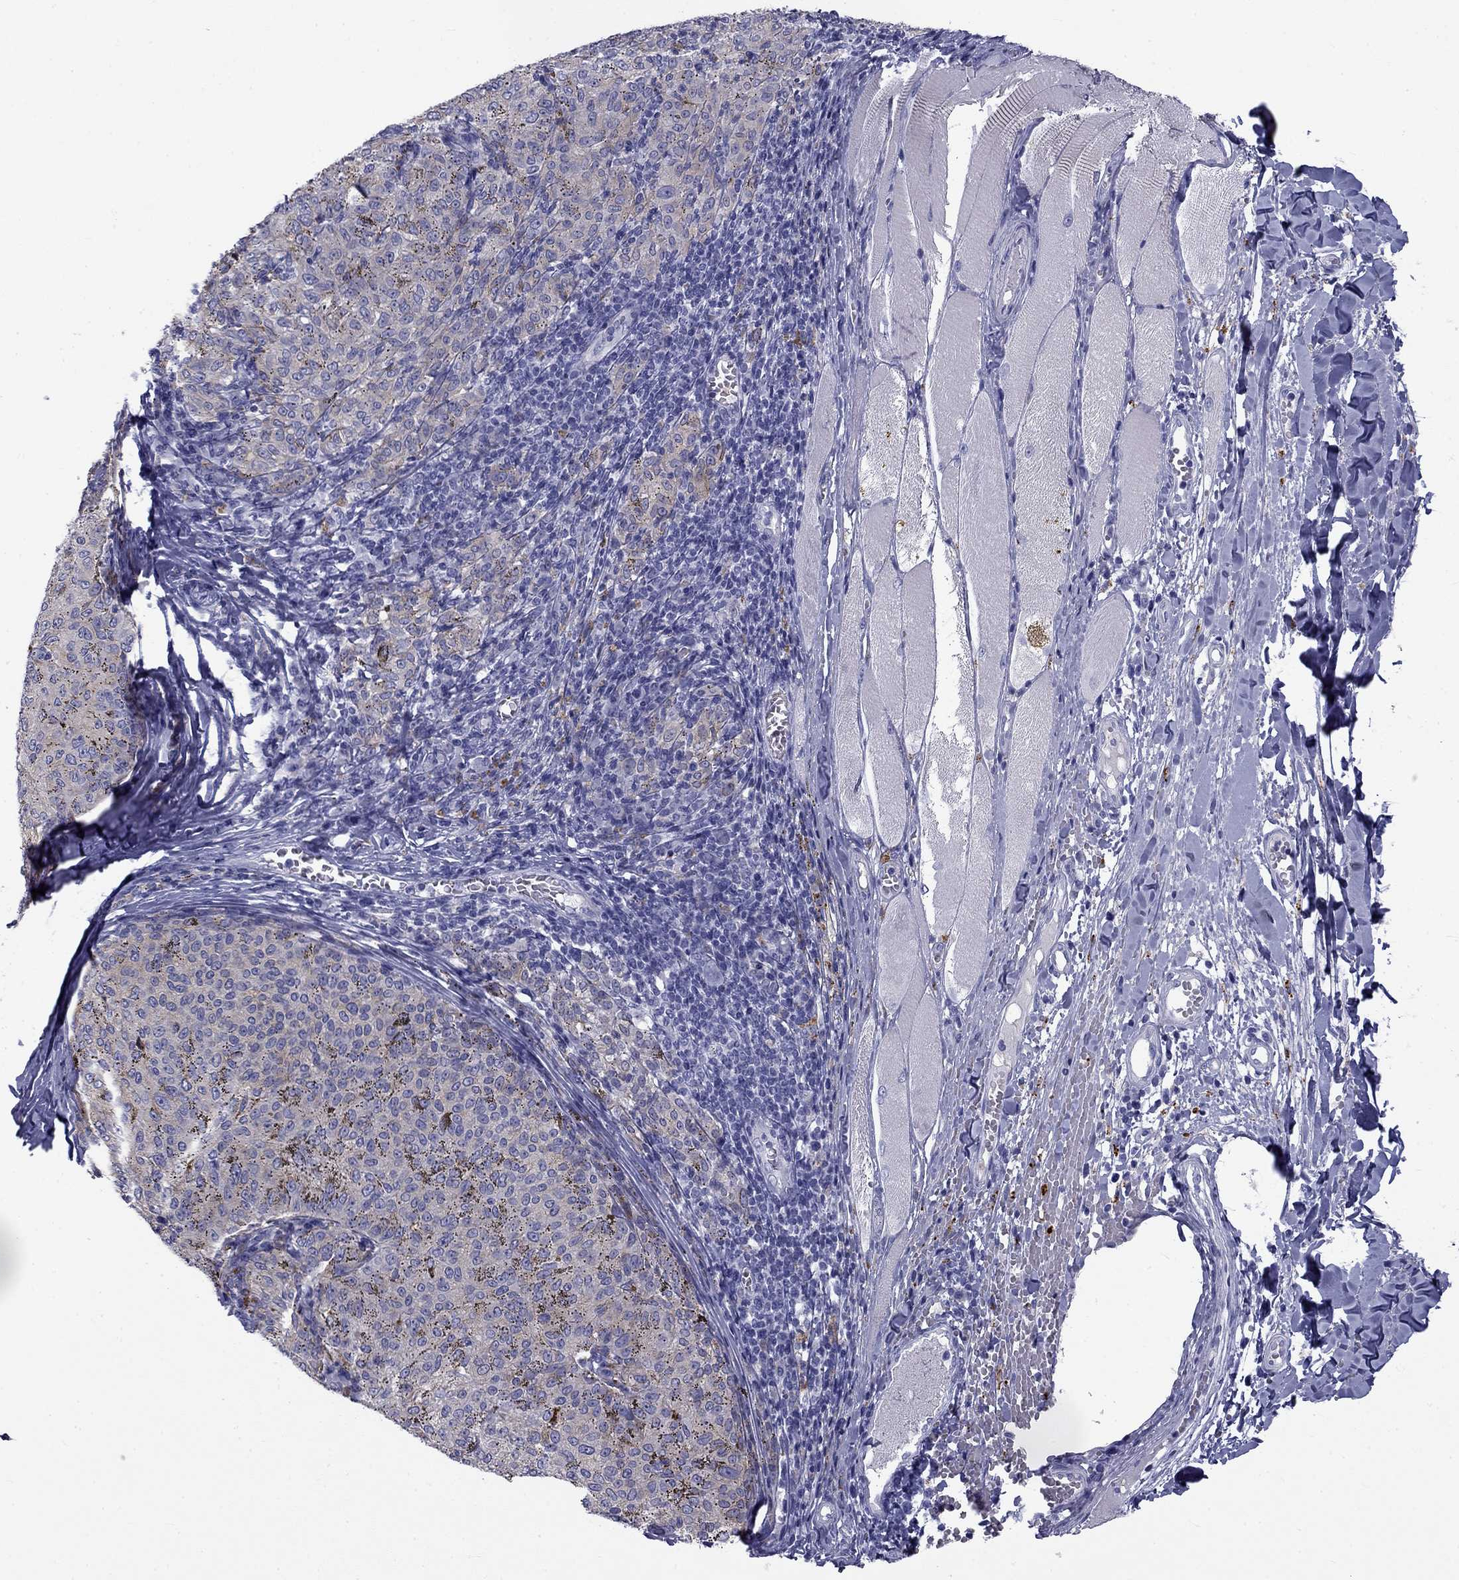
{"staining": {"intensity": "negative", "quantity": "none", "location": "none"}, "tissue": "melanoma", "cell_type": "Tumor cells", "image_type": "cancer", "snomed": [{"axis": "morphology", "description": "Malignant melanoma, NOS"}, {"axis": "topography", "description": "Skin"}], "caption": "Immunohistochemistry of human malignant melanoma shows no expression in tumor cells. Brightfield microscopy of IHC stained with DAB (brown) and hematoxylin (blue), captured at high magnification.", "gene": "CLPSL2", "patient": {"sex": "female", "age": 72}}